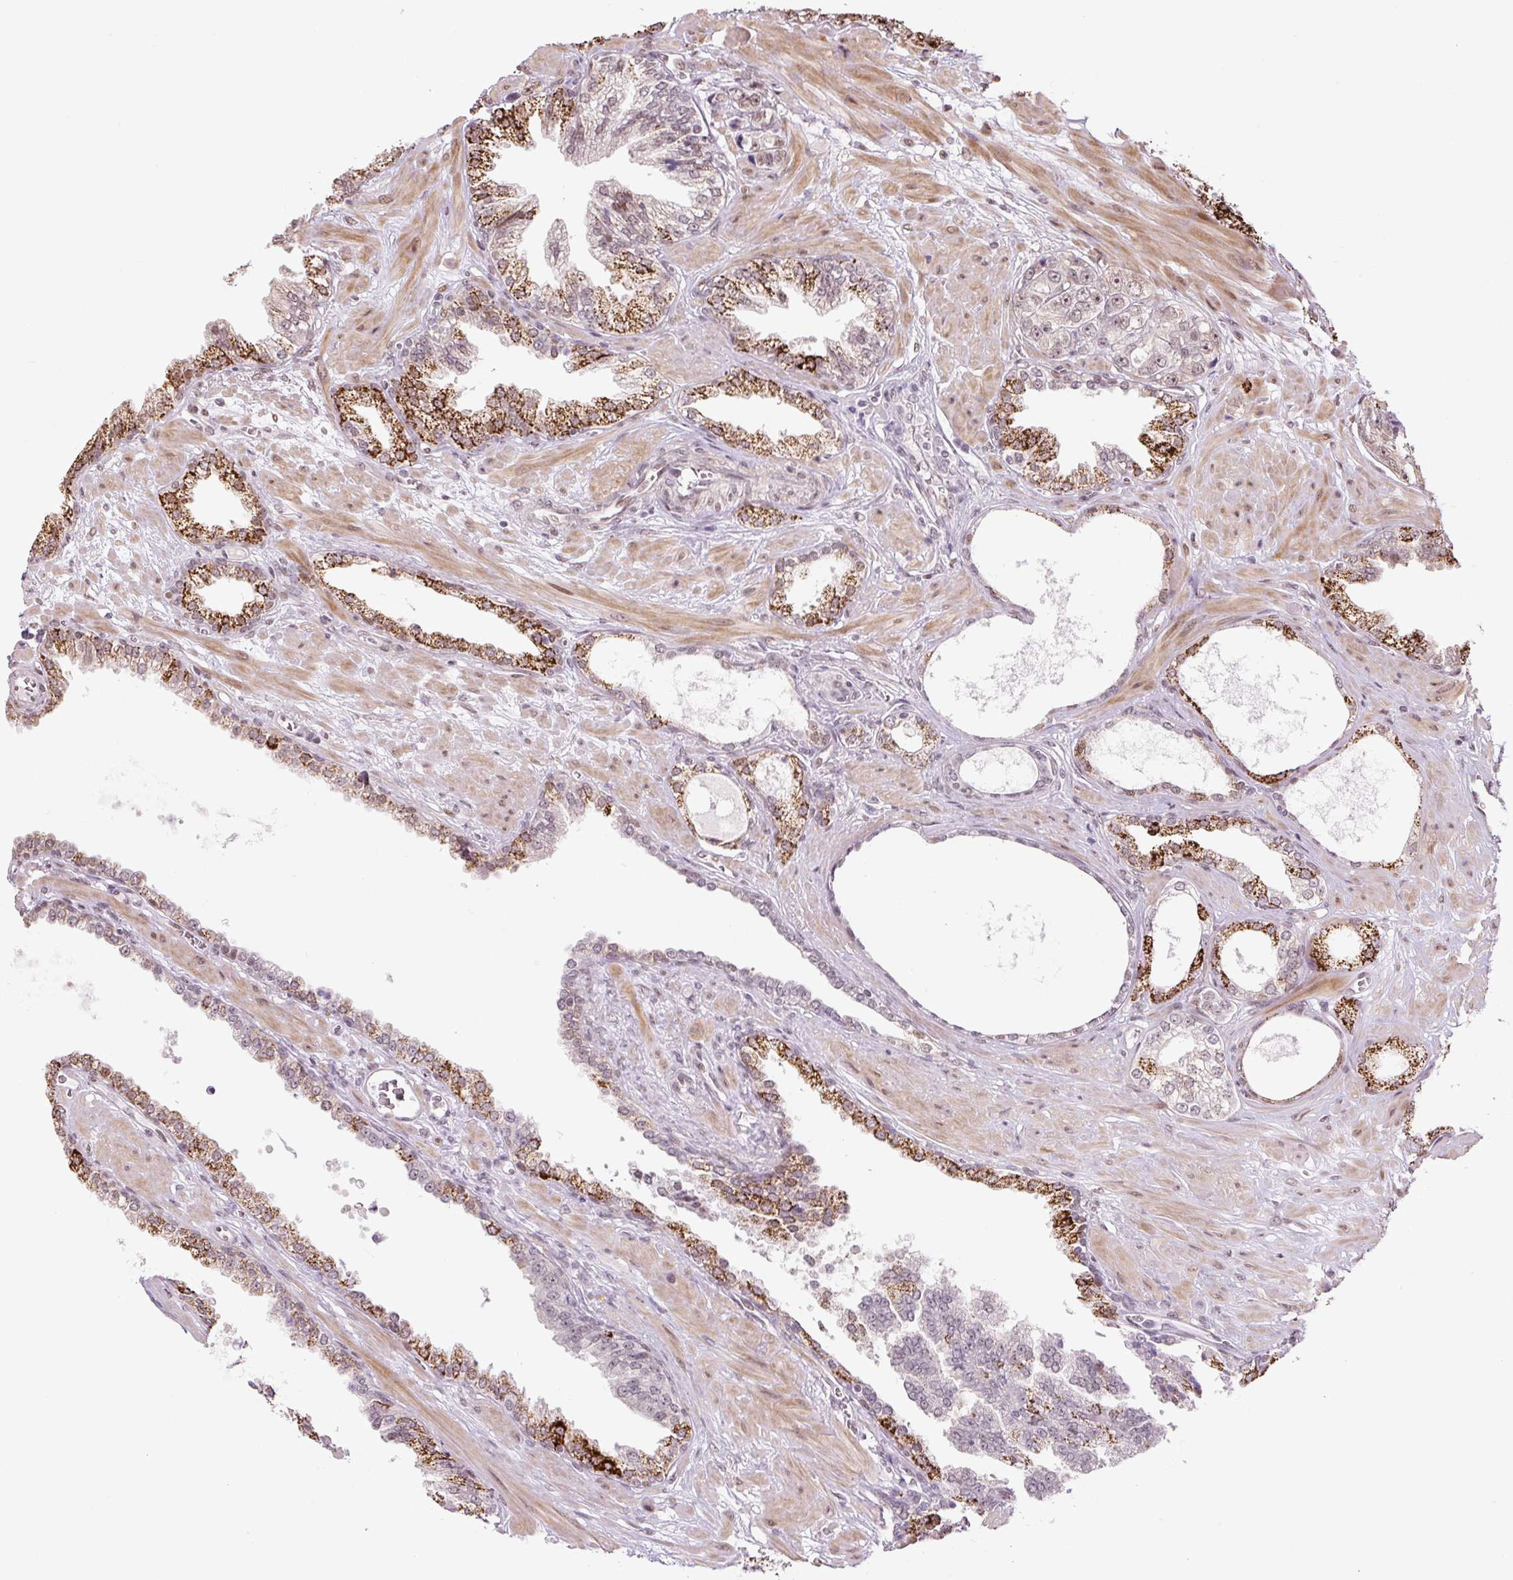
{"staining": {"intensity": "negative", "quantity": "none", "location": "none"}, "tissue": "prostate cancer", "cell_type": "Tumor cells", "image_type": "cancer", "snomed": [{"axis": "morphology", "description": "Adenocarcinoma, High grade"}, {"axis": "topography", "description": "Prostate"}], "caption": "Human adenocarcinoma (high-grade) (prostate) stained for a protein using immunohistochemistry displays no positivity in tumor cells.", "gene": "TCFL5", "patient": {"sex": "male", "age": 71}}